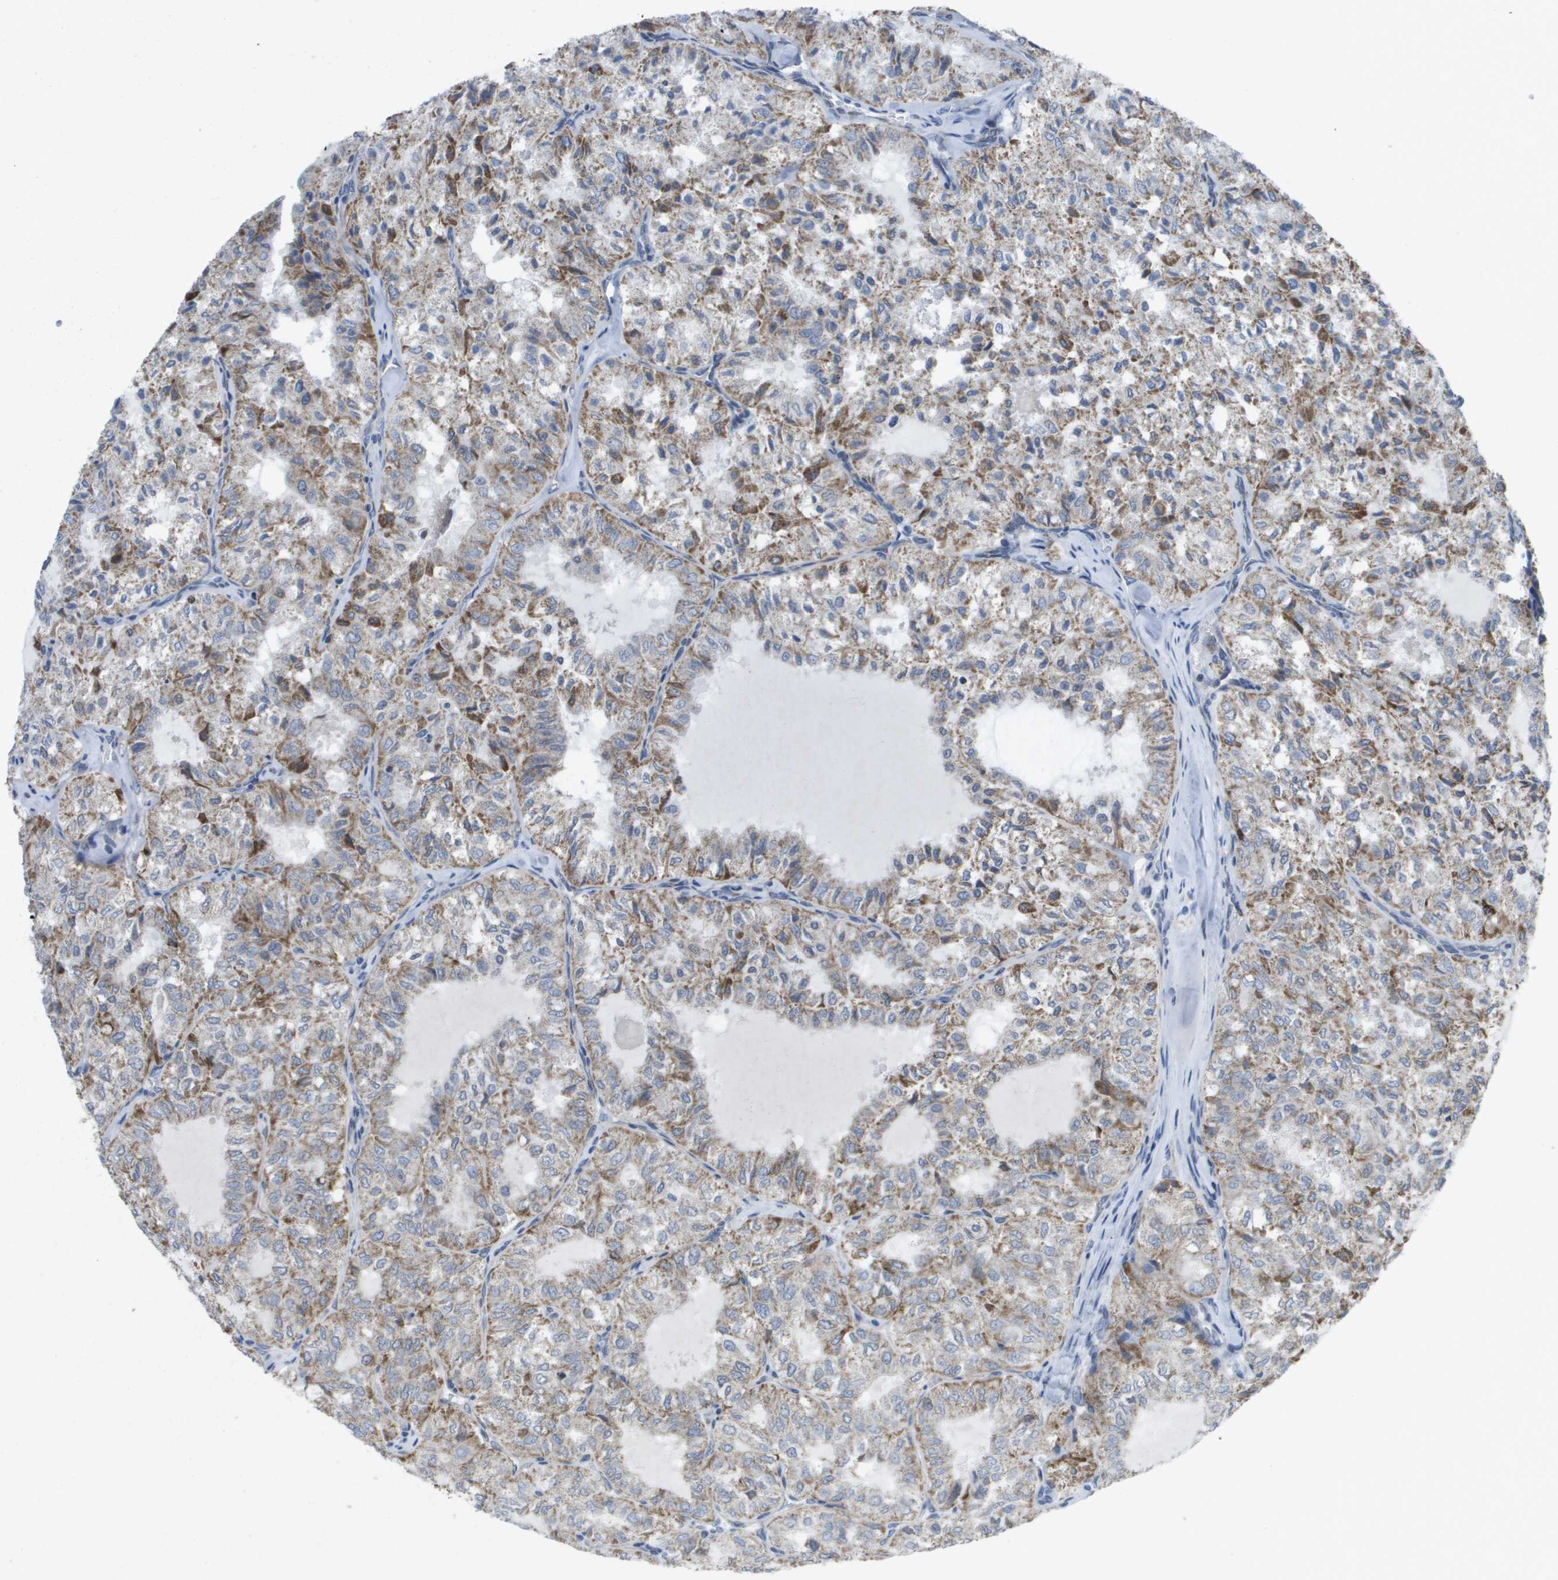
{"staining": {"intensity": "moderate", "quantity": "25%-75%", "location": "cytoplasmic/membranous"}, "tissue": "thyroid cancer", "cell_type": "Tumor cells", "image_type": "cancer", "snomed": [{"axis": "morphology", "description": "Follicular adenoma carcinoma, NOS"}, {"axis": "topography", "description": "Thyroid gland"}], "caption": "DAB immunohistochemical staining of human thyroid cancer (follicular adenoma carcinoma) reveals moderate cytoplasmic/membranous protein staining in approximately 25%-75% of tumor cells. Nuclei are stained in blue.", "gene": "TMEM223", "patient": {"sex": "male", "age": 75}}